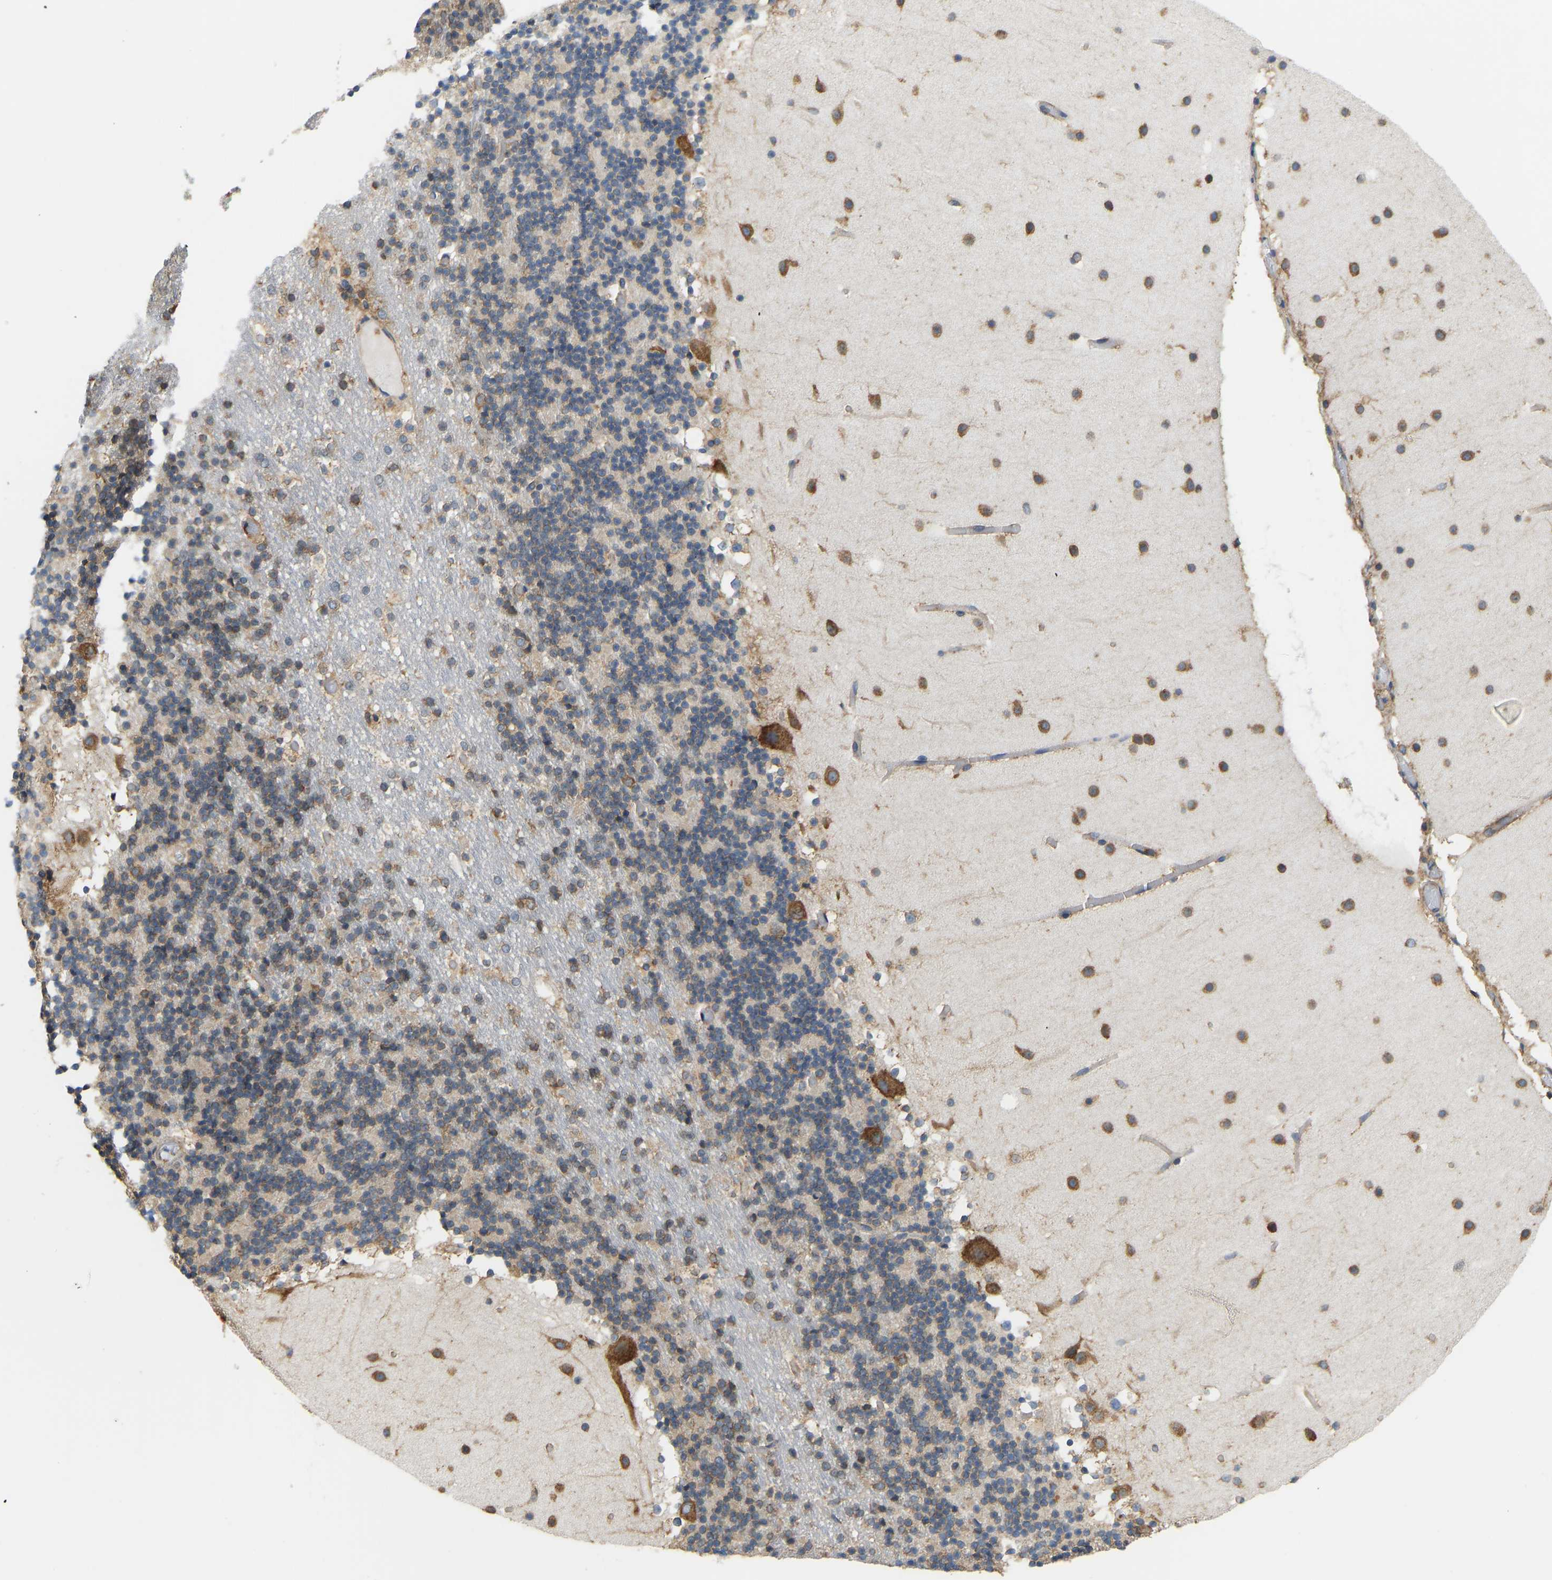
{"staining": {"intensity": "moderate", "quantity": "25%-75%", "location": "cytoplasmic/membranous"}, "tissue": "cerebellum", "cell_type": "Cells in granular layer", "image_type": "normal", "snomed": [{"axis": "morphology", "description": "Normal tissue, NOS"}, {"axis": "topography", "description": "Cerebellum"}], "caption": "Cells in granular layer exhibit moderate cytoplasmic/membranous positivity in about 25%-75% of cells in normal cerebellum.", "gene": "RPS6KB2", "patient": {"sex": "male", "age": 57}}